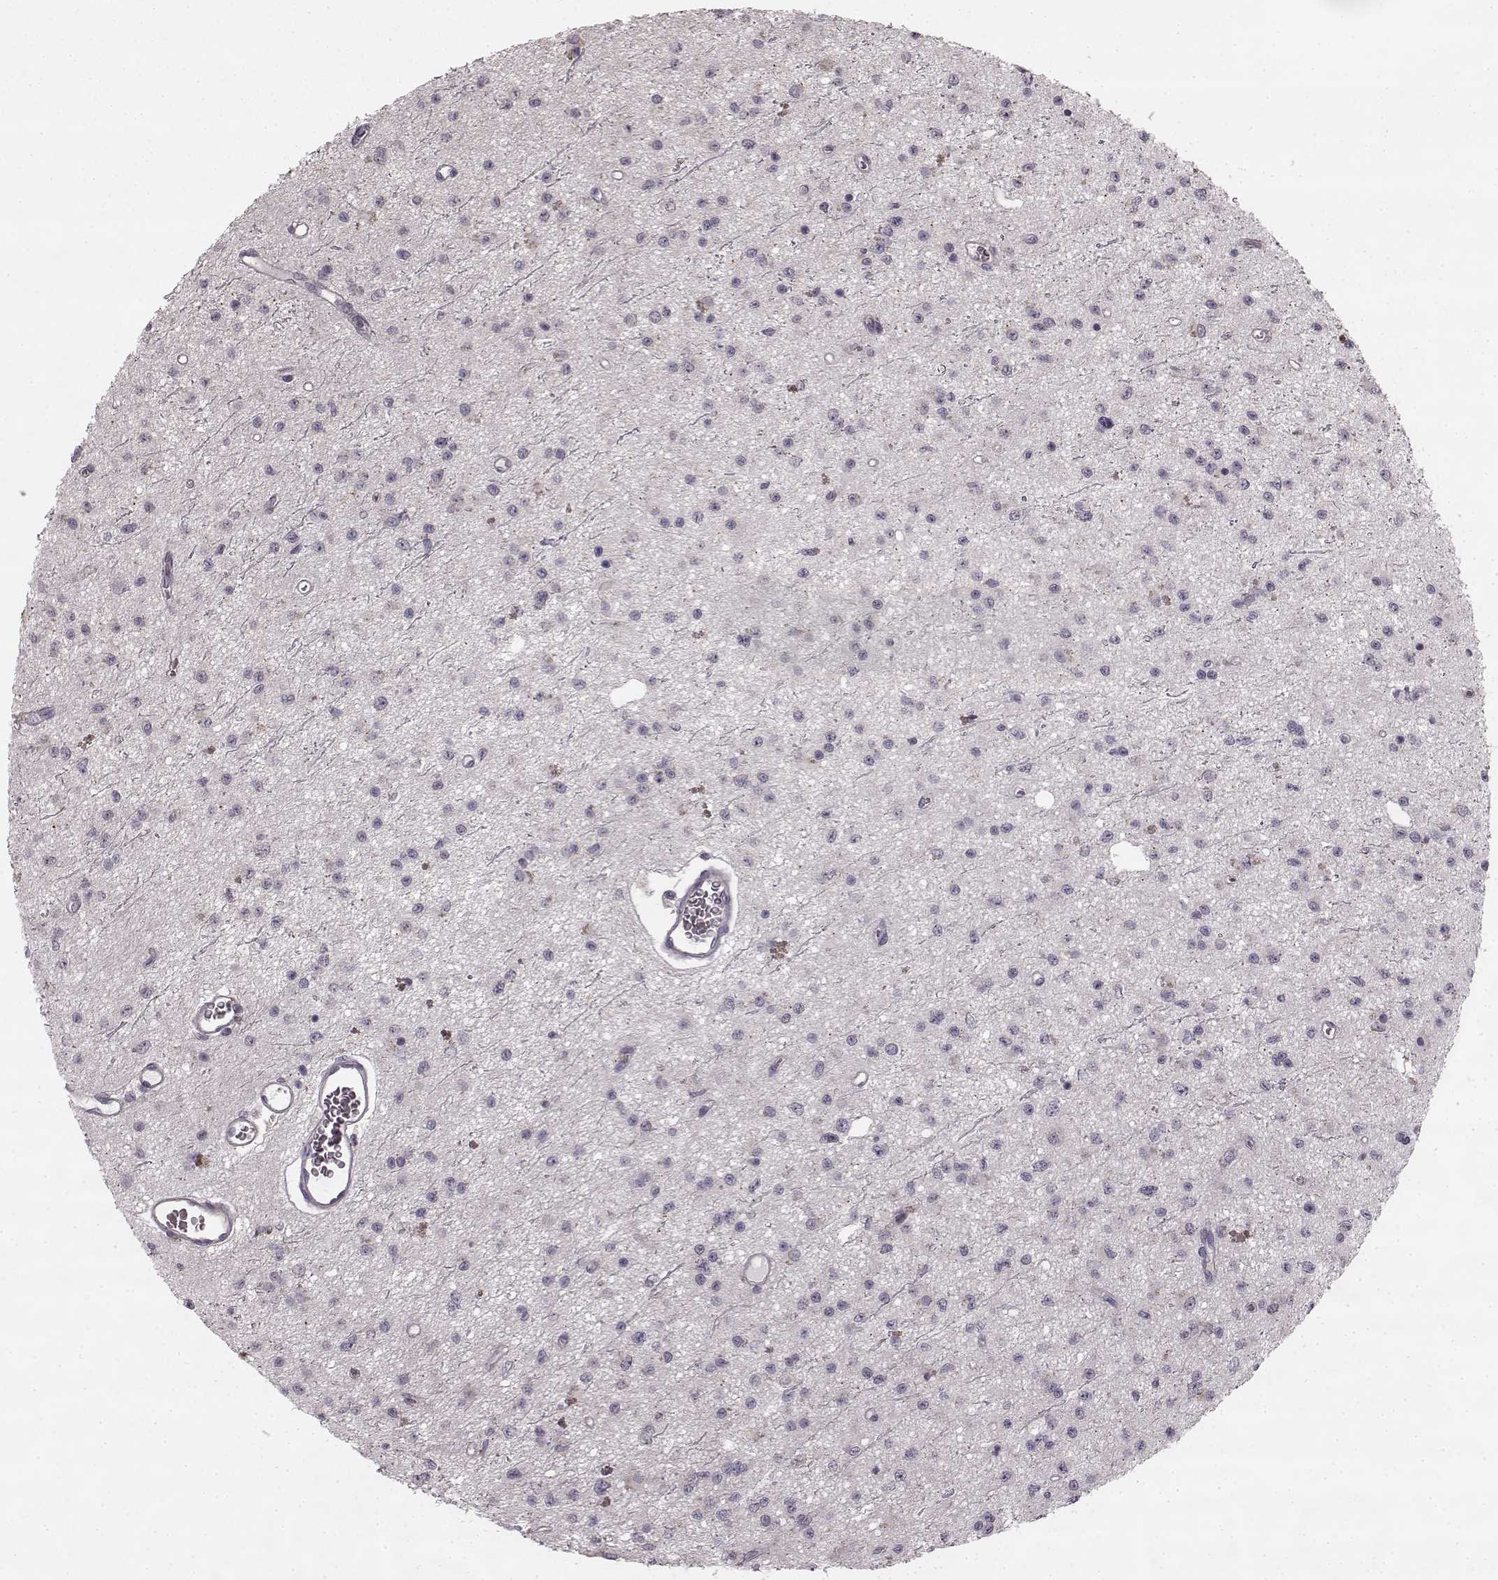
{"staining": {"intensity": "negative", "quantity": "none", "location": "none"}, "tissue": "glioma", "cell_type": "Tumor cells", "image_type": "cancer", "snomed": [{"axis": "morphology", "description": "Glioma, malignant, Low grade"}, {"axis": "topography", "description": "Brain"}], "caption": "Protein analysis of malignant low-grade glioma exhibits no significant expression in tumor cells. The staining is performed using DAB brown chromogen with nuclei counter-stained in using hematoxylin.", "gene": "HMMR", "patient": {"sex": "female", "age": 45}}